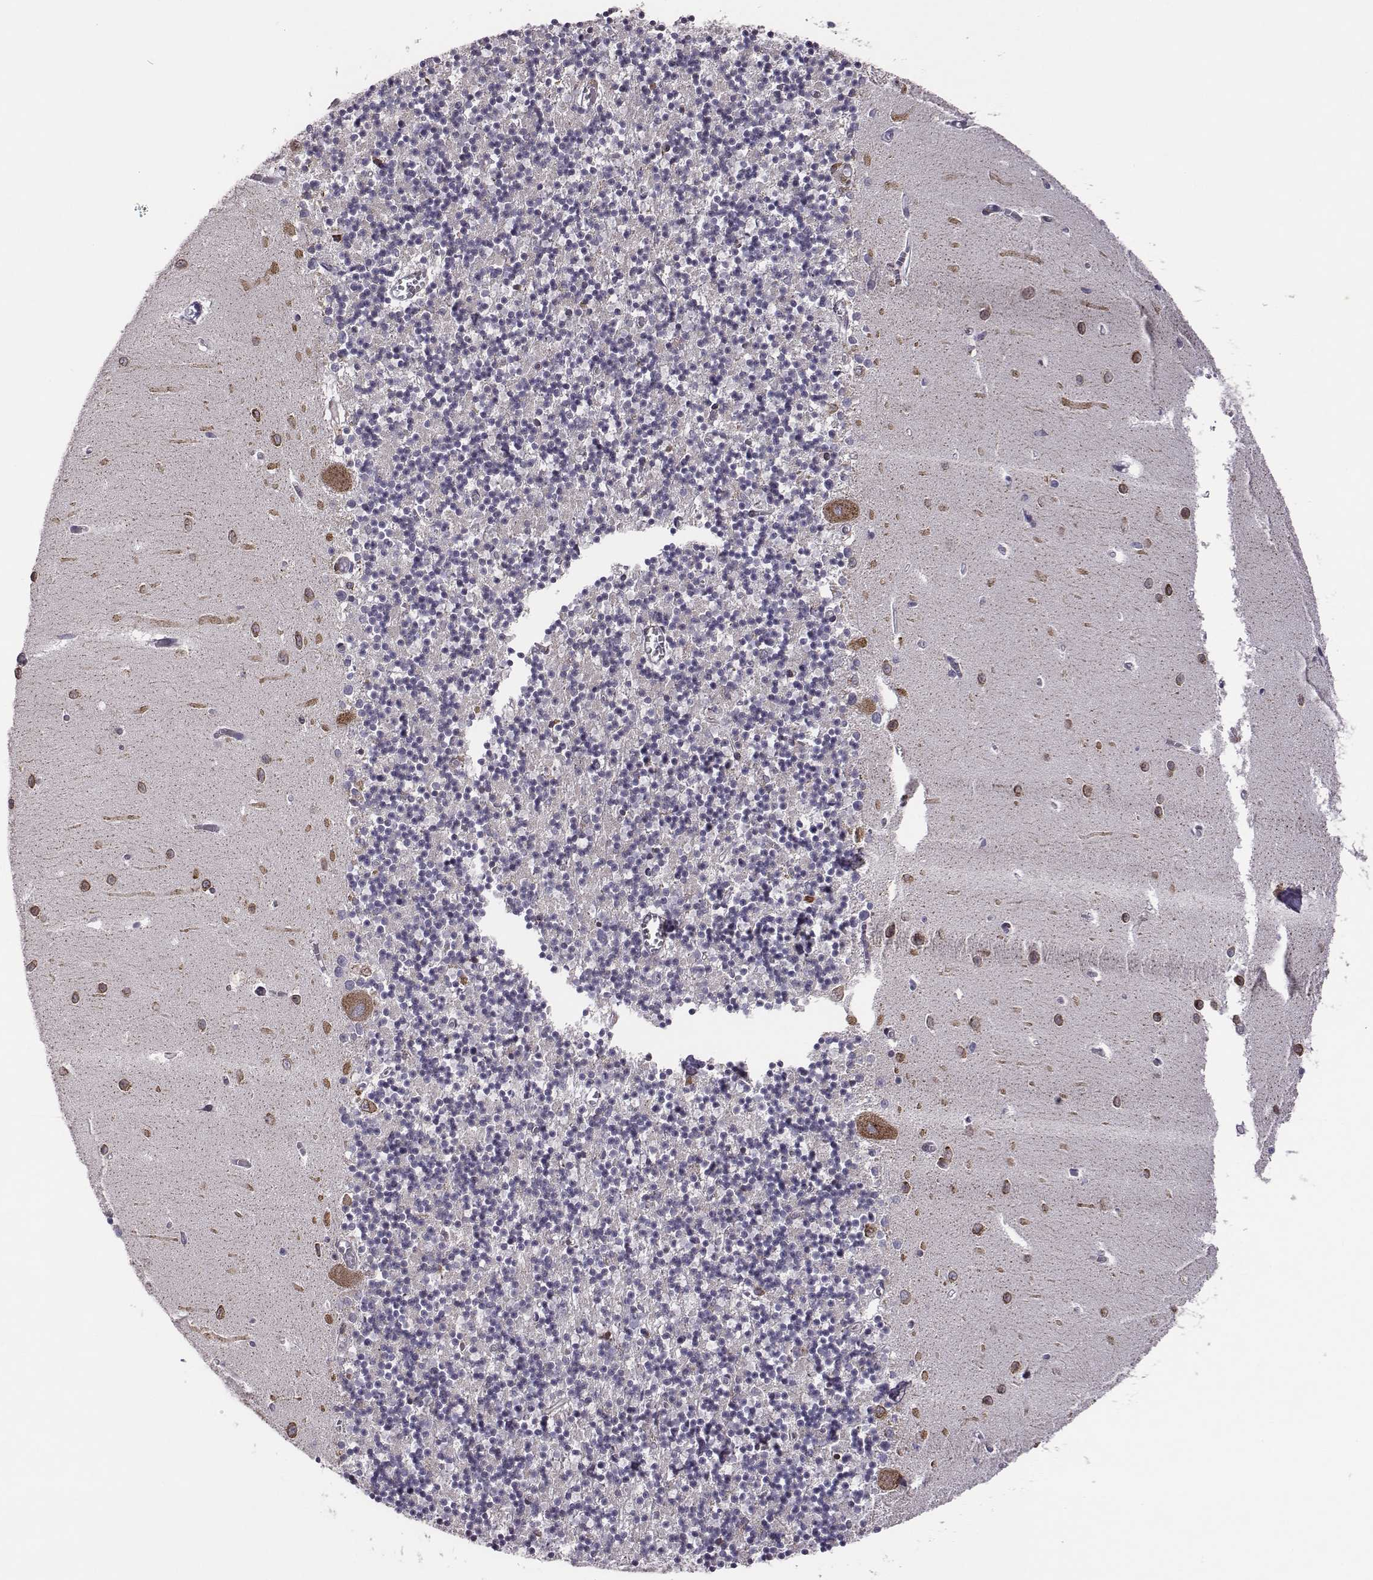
{"staining": {"intensity": "moderate", "quantity": "<25%", "location": "cytoplasmic/membranous"}, "tissue": "cerebellum", "cell_type": "Cells in granular layer", "image_type": "normal", "snomed": [{"axis": "morphology", "description": "Normal tissue, NOS"}, {"axis": "topography", "description": "Cerebellum"}], "caption": "Cerebellum stained with DAB (3,3'-diaminobenzidine) IHC shows low levels of moderate cytoplasmic/membranous positivity in about <25% of cells in granular layer. Using DAB (brown) and hematoxylin (blue) stains, captured at high magnification using brightfield microscopy.", "gene": "SELENOI", "patient": {"sex": "female", "age": 64}}